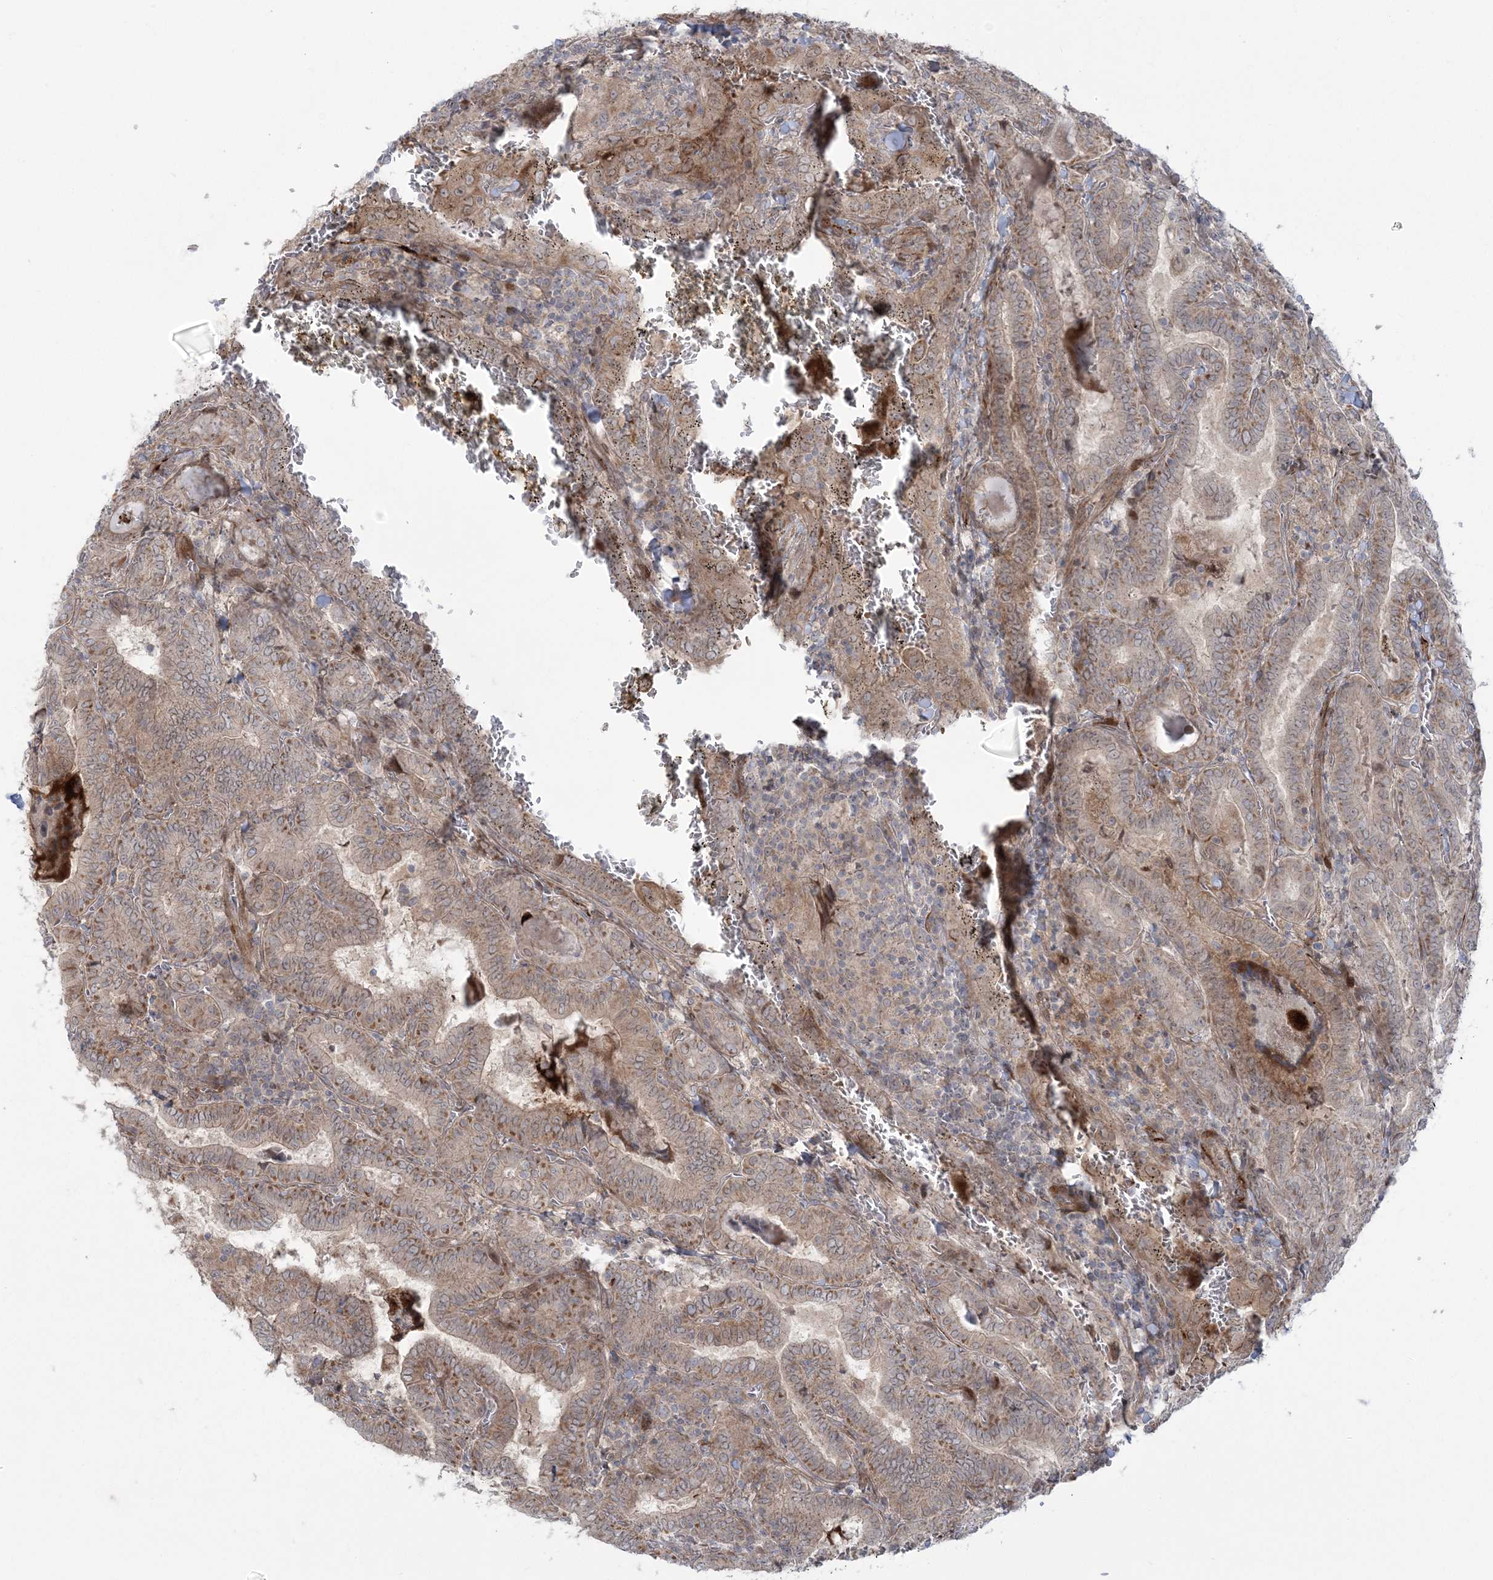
{"staining": {"intensity": "moderate", "quantity": ">75%", "location": "cytoplasmic/membranous"}, "tissue": "thyroid cancer", "cell_type": "Tumor cells", "image_type": "cancer", "snomed": [{"axis": "morphology", "description": "Papillary adenocarcinoma, NOS"}, {"axis": "topography", "description": "Thyroid gland"}], "caption": "Immunohistochemistry (IHC) photomicrograph of neoplastic tissue: thyroid cancer (papillary adenocarcinoma) stained using IHC displays medium levels of moderate protein expression localized specifically in the cytoplasmic/membranous of tumor cells, appearing as a cytoplasmic/membranous brown color.", "gene": "NUDT9", "patient": {"sex": "female", "age": 72}}